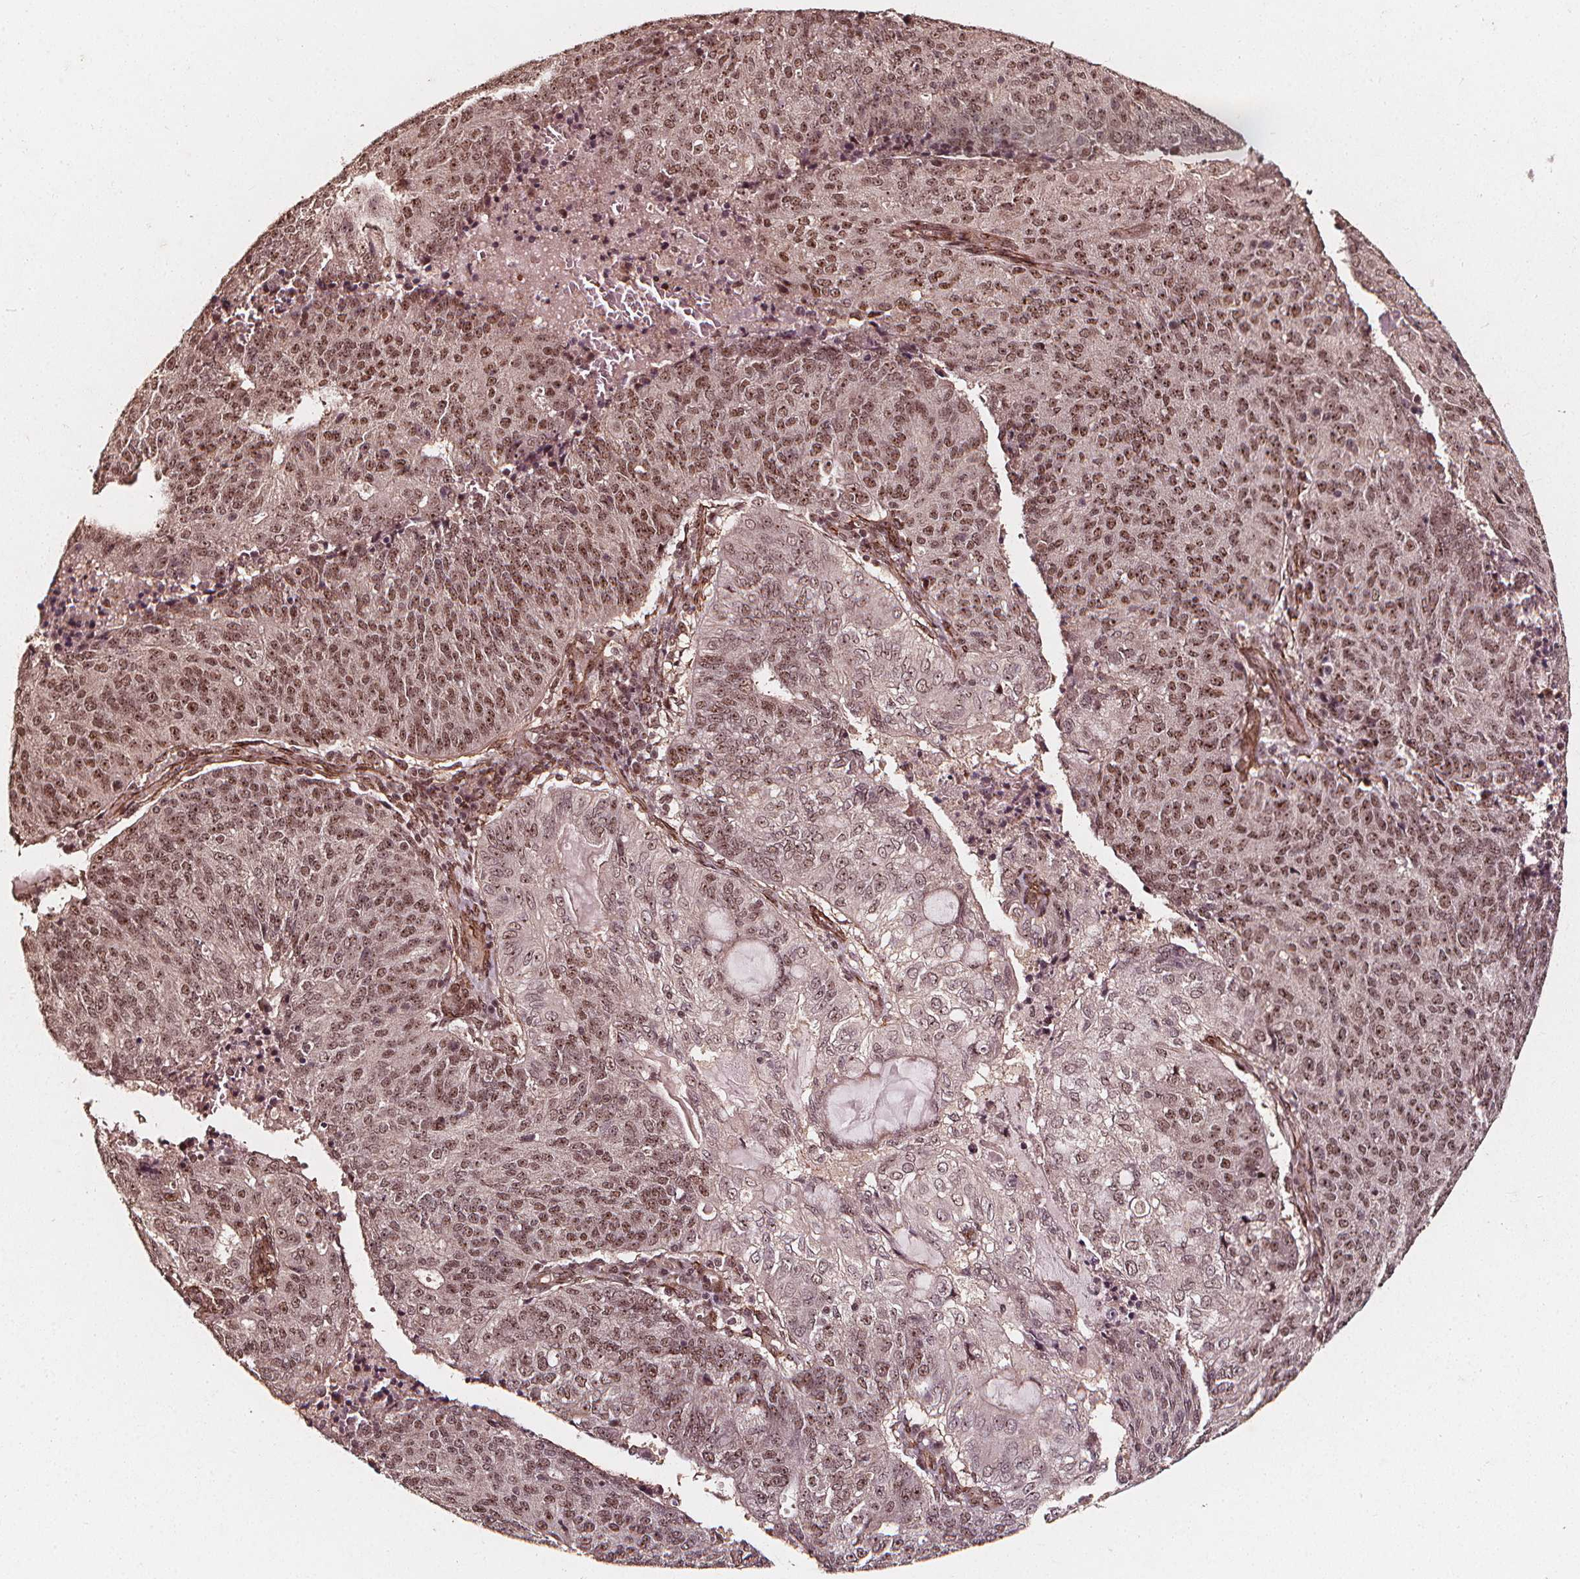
{"staining": {"intensity": "moderate", "quantity": ">75%", "location": "nuclear"}, "tissue": "endometrial cancer", "cell_type": "Tumor cells", "image_type": "cancer", "snomed": [{"axis": "morphology", "description": "Adenocarcinoma, NOS"}, {"axis": "topography", "description": "Endometrium"}], "caption": "Protein staining exhibits moderate nuclear staining in approximately >75% of tumor cells in endometrial adenocarcinoma. Immunohistochemistry (ihc) stains the protein in brown and the nuclei are stained blue.", "gene": "EXOSC9", "patient": {"sex": "female", "age": 82}}